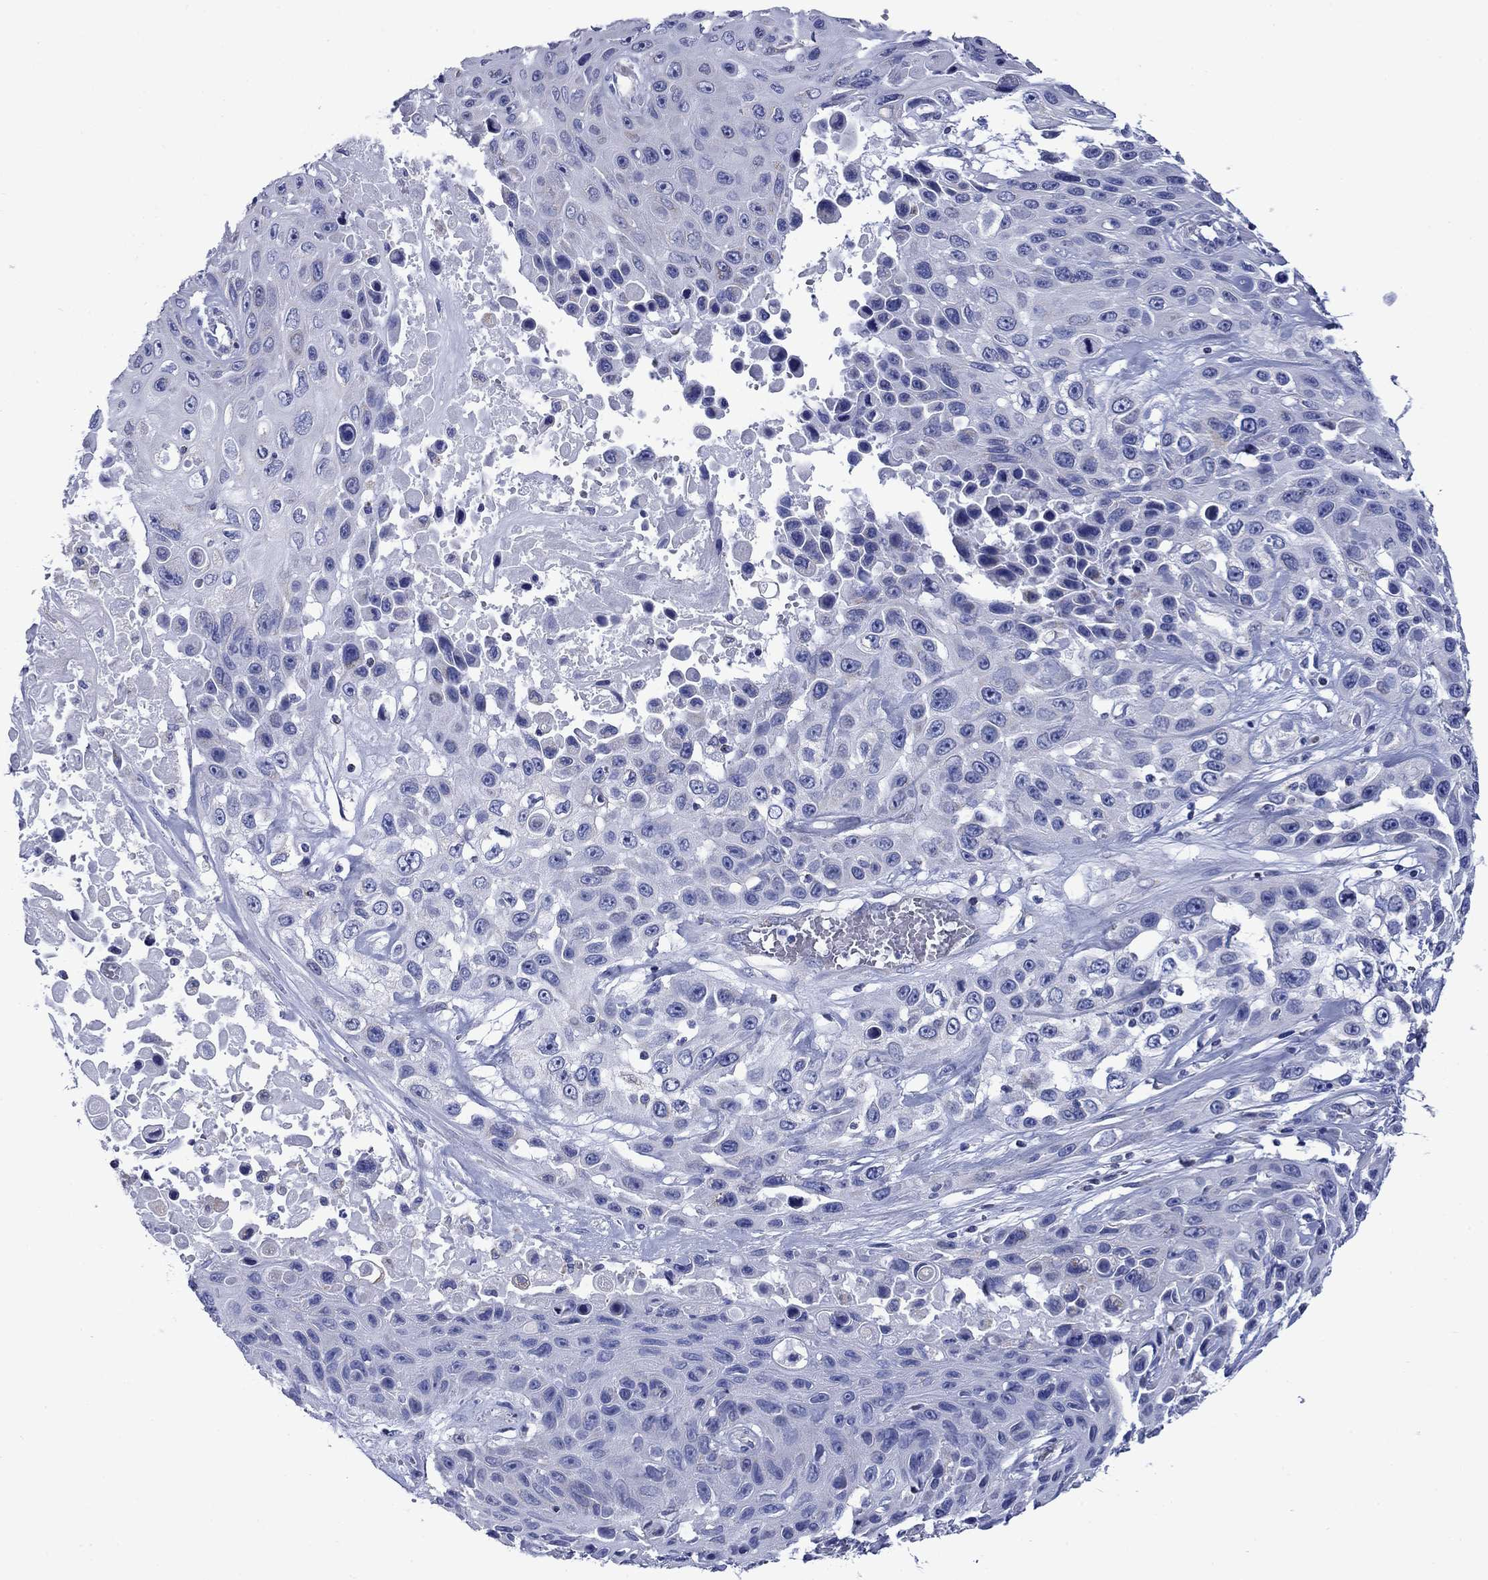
{"staining": {"intensity": "negative", "quantity": "none", "location": "none"}, "tissue": "skin cancer", "cell_type": "Tumor cells", "image_type": "cancer", "snomed": [{"axis": "morphology", "description": "Squamous cell carcinoma, NOS"}, {"axis": "topography", "description": "Skin"}], "caption": "The histopathology image shows no significant staining in tumor cells of skin squamous cell carcinoma. (DAB (3,3'-diaminobenzidine) IHC visualized using brightfield microscopy, high magnification).", "gene": "ACADSB", "patient": {"sex": "male", "age": 82}}